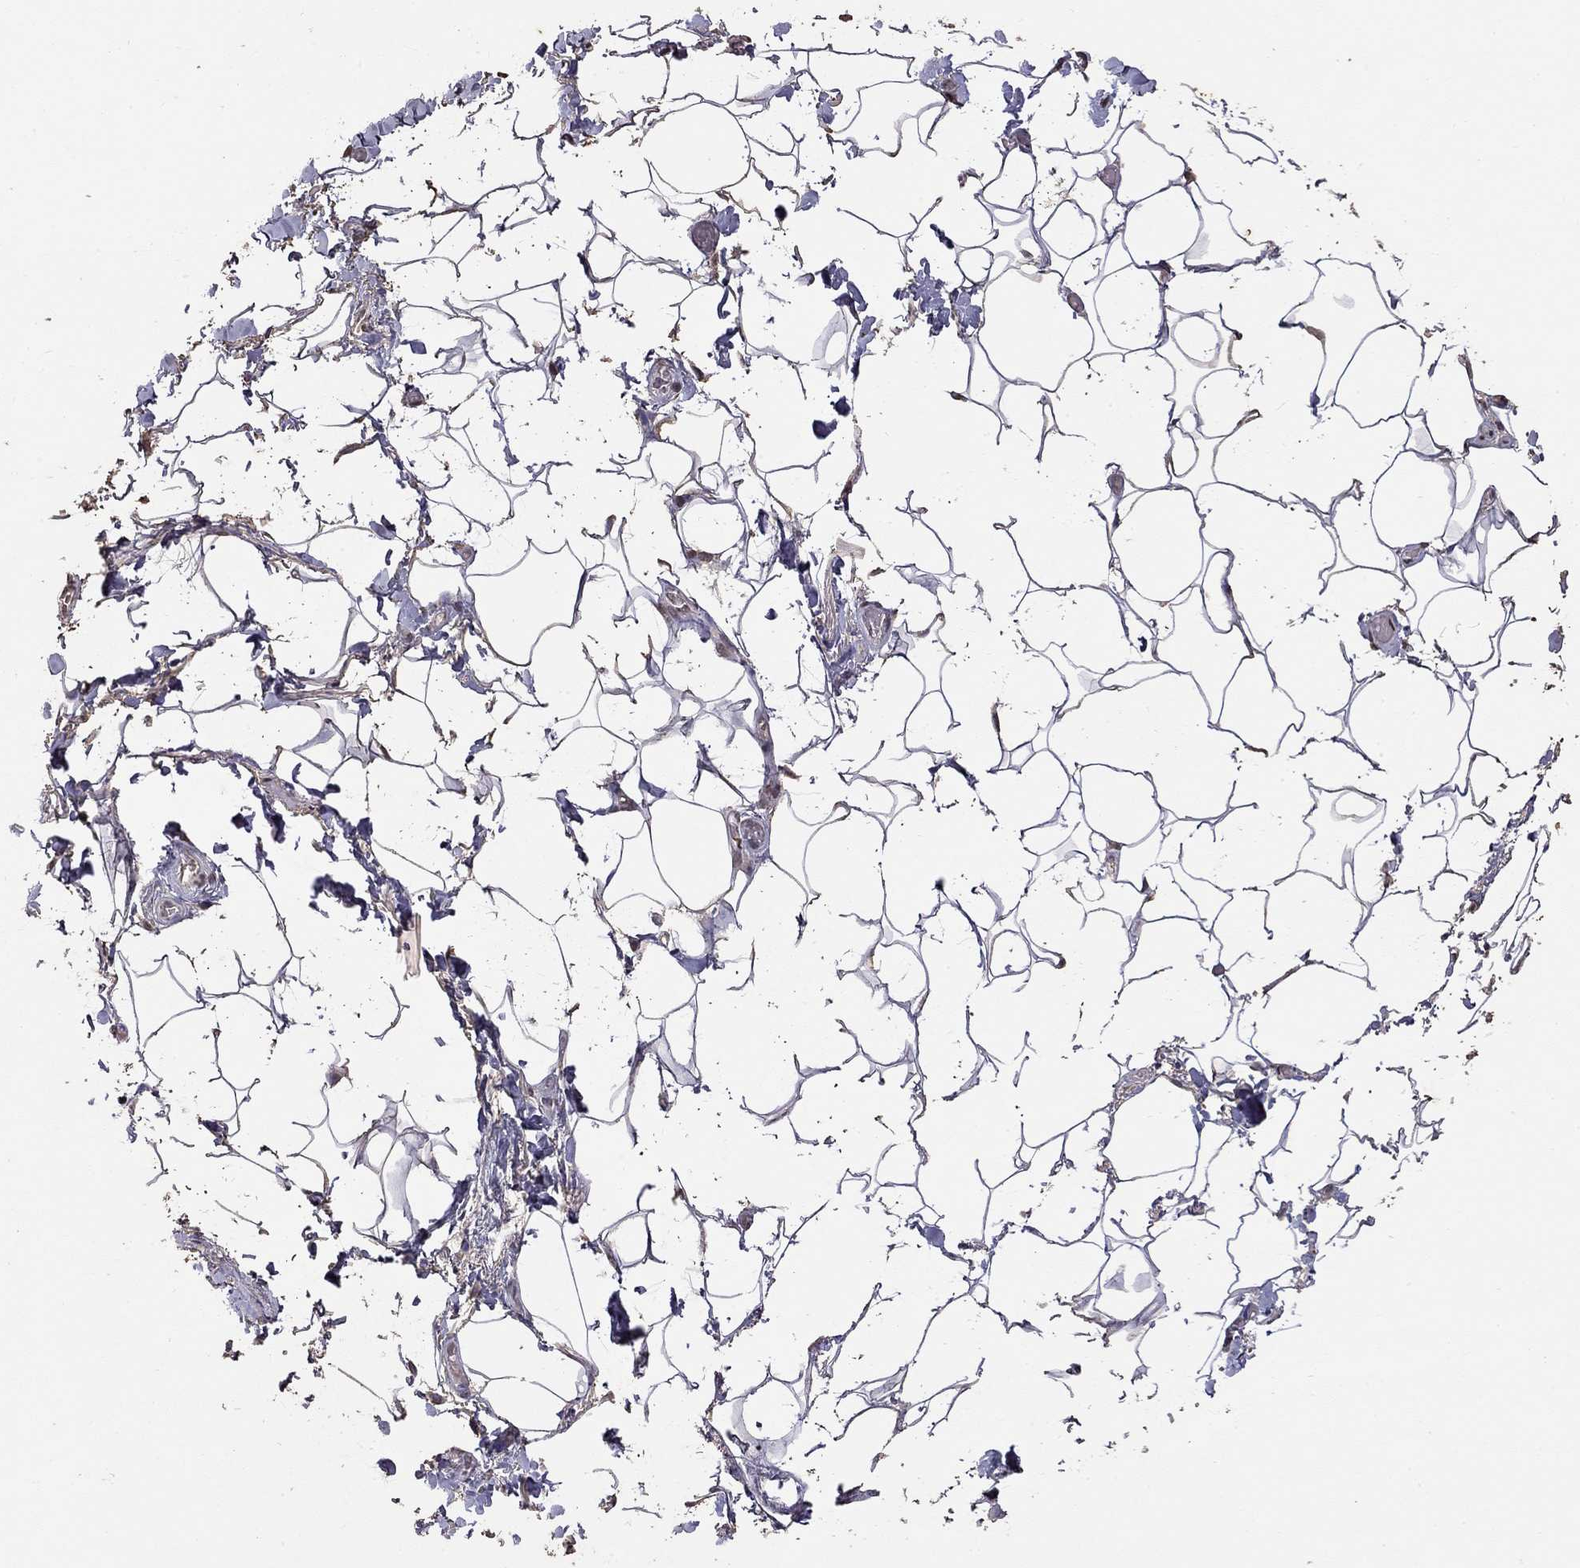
{"staining": {"intensity": "negative", "quantity": "none", "location": "none"}, "tissue": "adipose tissue", "cell_type": "Adipocytes", "image_type": "normal", "snomed": [{"axis": "morphology", "description": "Normal tissue, NOS"}, {"axis": "topography", "description": "Anal"}, {"axis": "topography", "description": "Peripheral nerve tissue"}], "caption": "Adipocytes show no significant positivity in unremarkable adipose tissue.", "gene": "SUN3", "patient": {"sex": "male", "age": 53}}